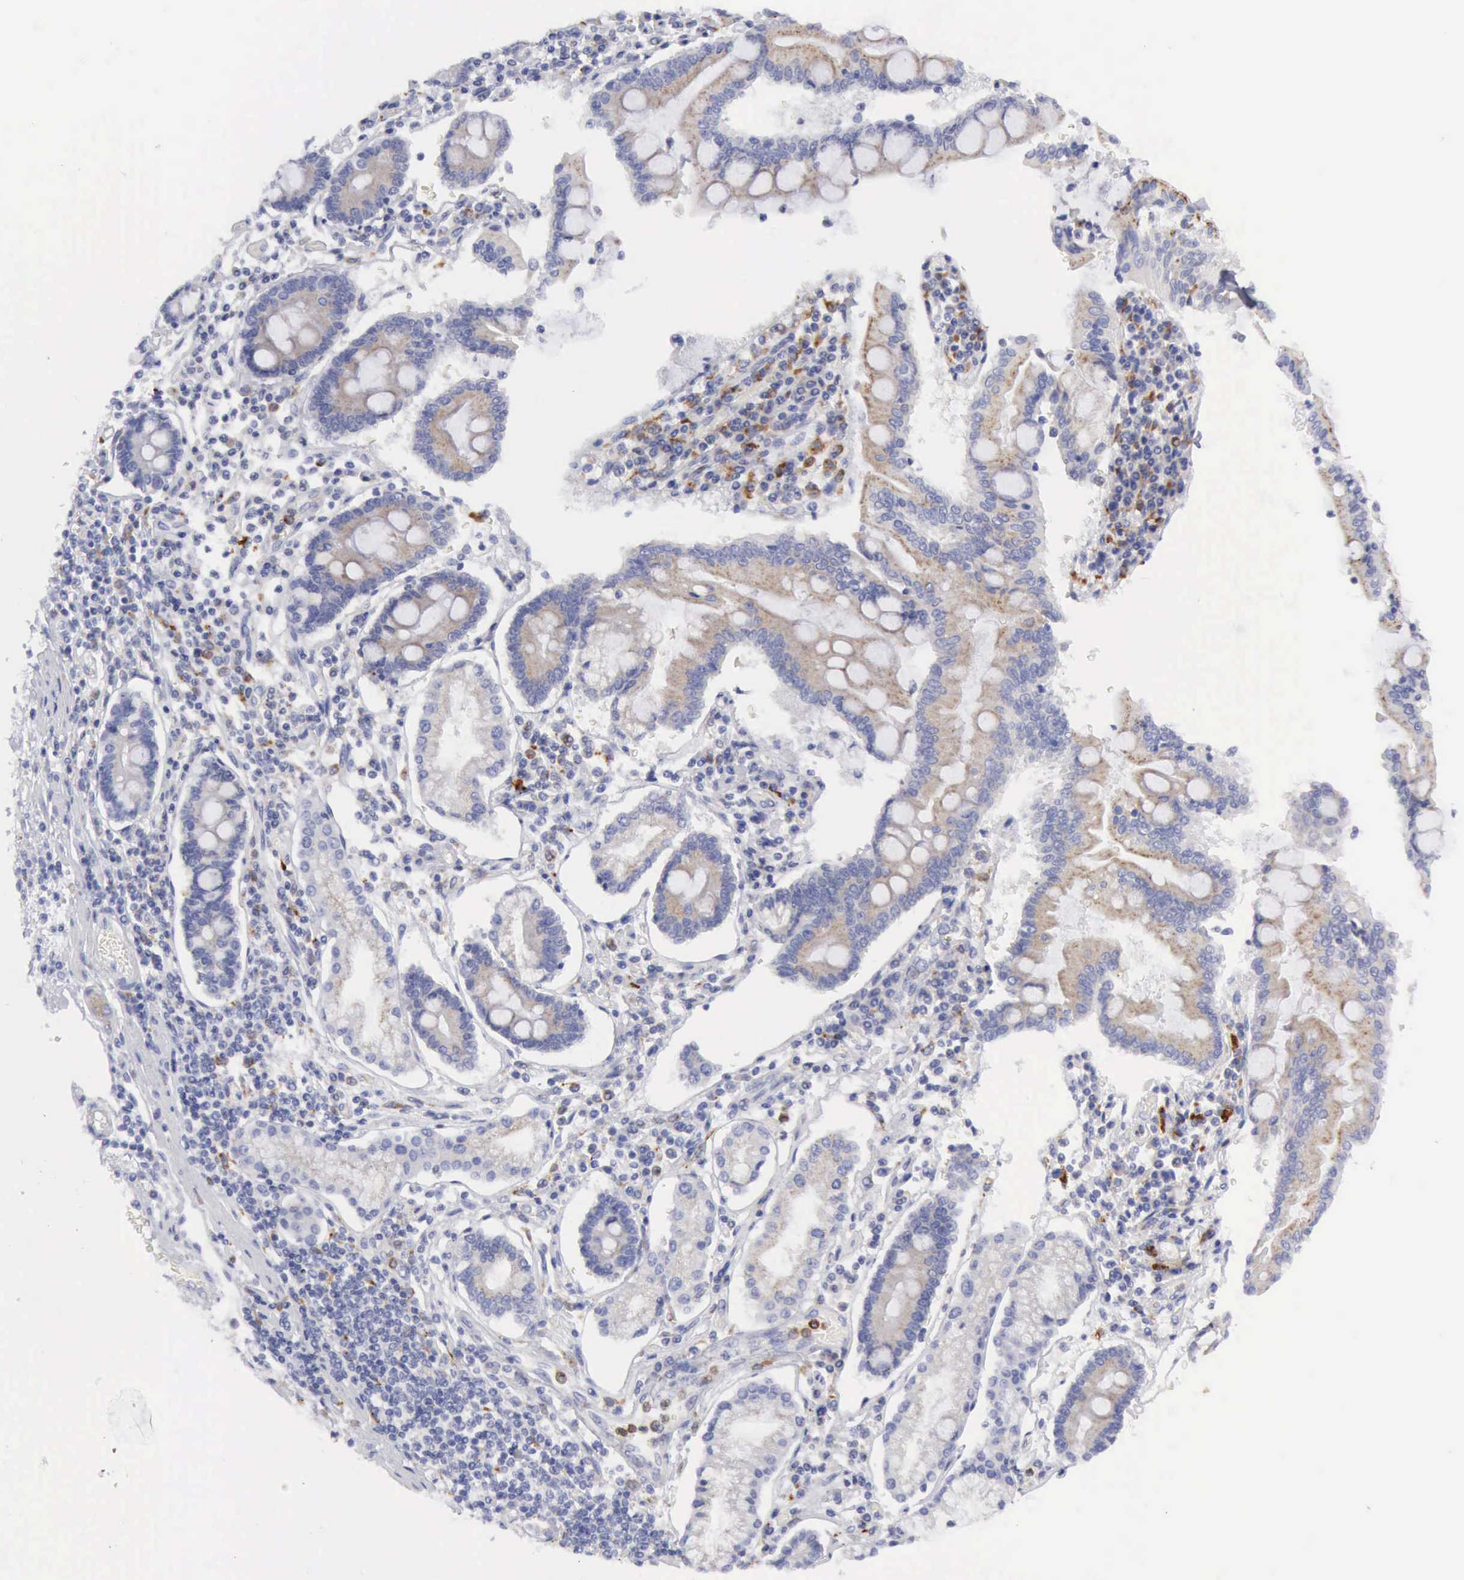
{"staining": {"intensity": "negative", "quantity": "none", "location": "none"}, "tissue": "pancreatic cancer", "cell_type": "Tumor cells", "image_type": "cancer", "snomed": [{"axis": "morphology", "description": "Adenocarcinoma, NOS"}, {"axis": "topography", "description": "Pancreas"}], "caption": "DAB (3,3'-diaminobenzidine) immunohistochemical staining of human pancreatic adenocarcinoma exhibits no significant staining in tumor cells. (IHC, brightfield microscopy, high magnification).", "gene": "CTSS", "patient": {"sex": "female", "age": 57}}